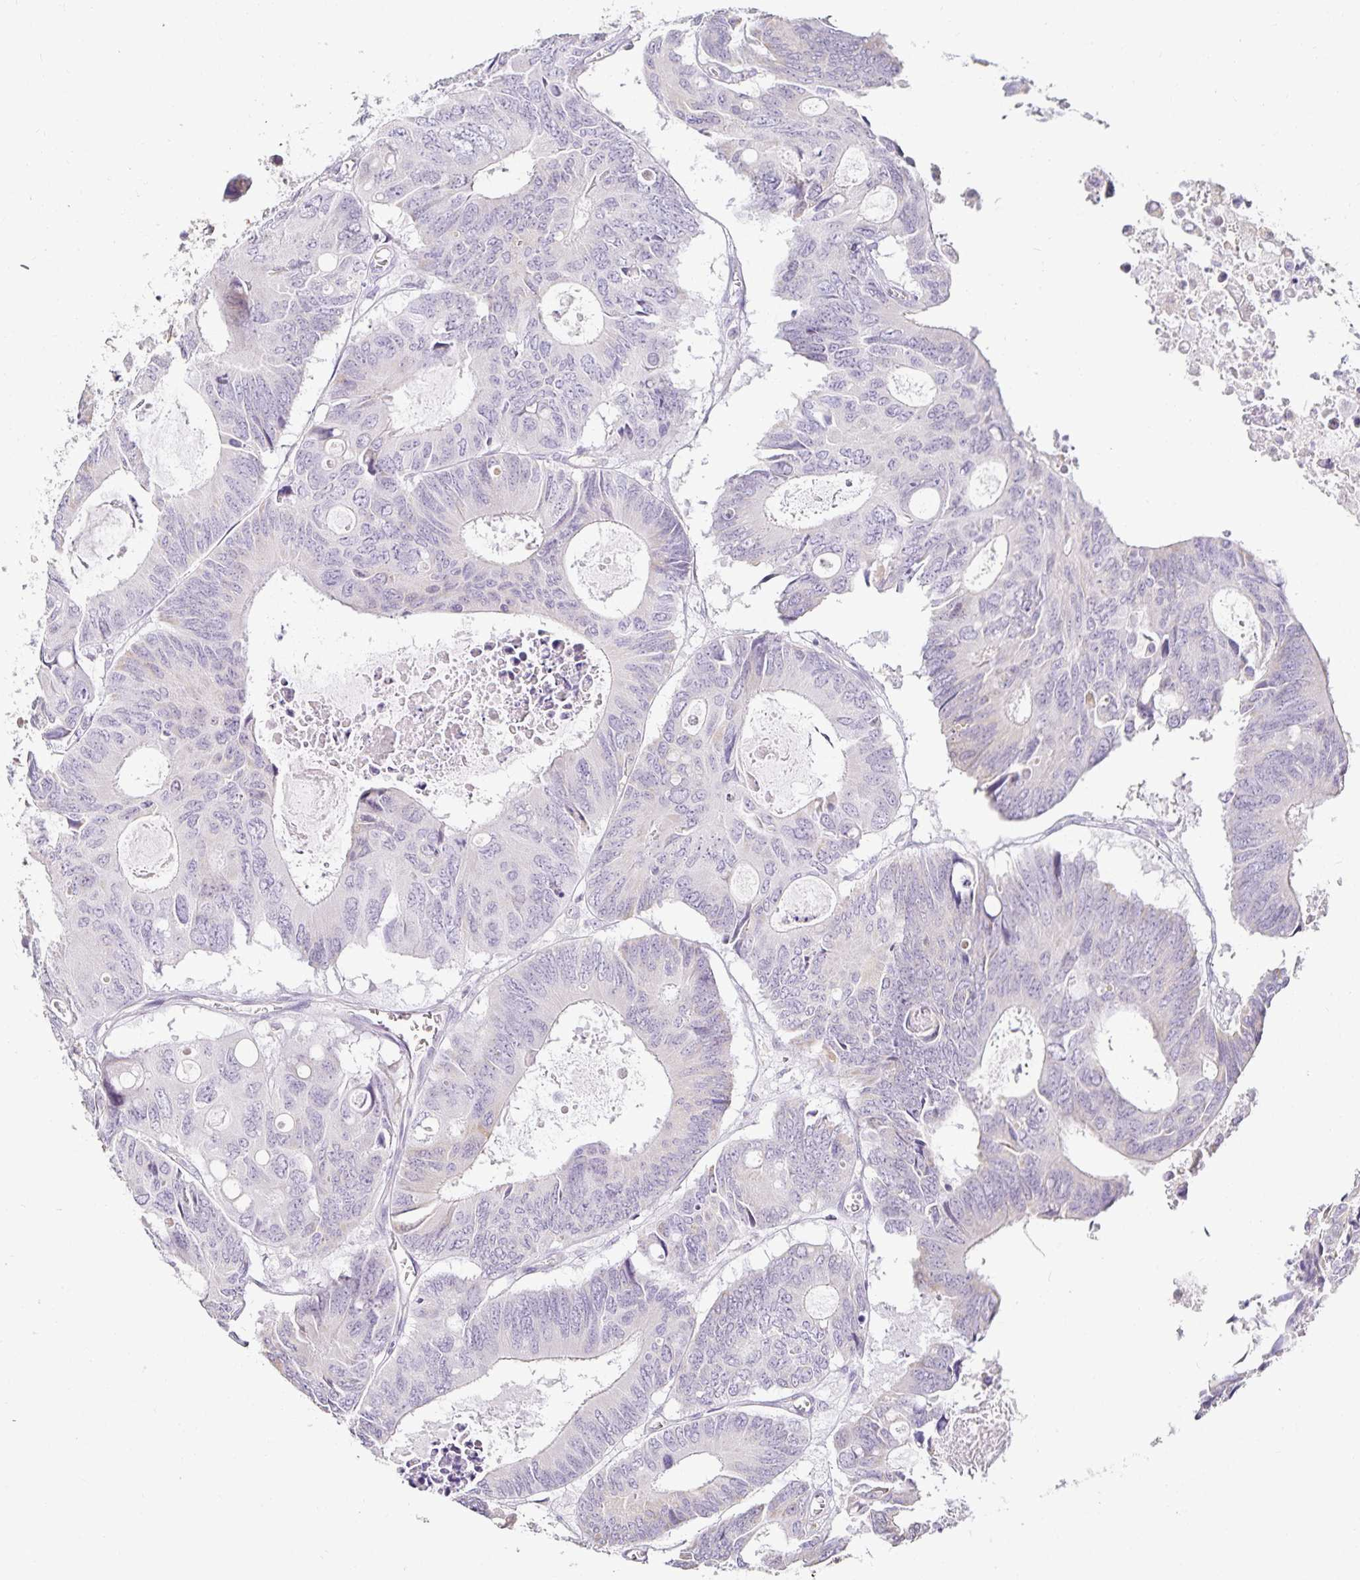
{"staining": {"intensity": "negative", "quantity": "none", "location": "none"}, "tissue": "colorectal cancer", "cell_type": "Tumor cells", "image_type": "cancer", "snomed": [{"axis": "morphology", "description": "Adenocarcinoma, NOS"}, {"axis": "topography", "description": "Rectum"}], "caption": "A high-resolution micrograph shows IHC staining of colorectal cancer (adenocarcinoma), which exhibits no significant expression in tumor cells. (Stains: DAB (3,3'-diaminobenzidine) immunohistochemistry (IHC) with hematoxylin counter stain, Microscopy: brightfield microscopy at high magnification).", "gene": "GP2", "patient": {"sex": "male", "age": 76}}